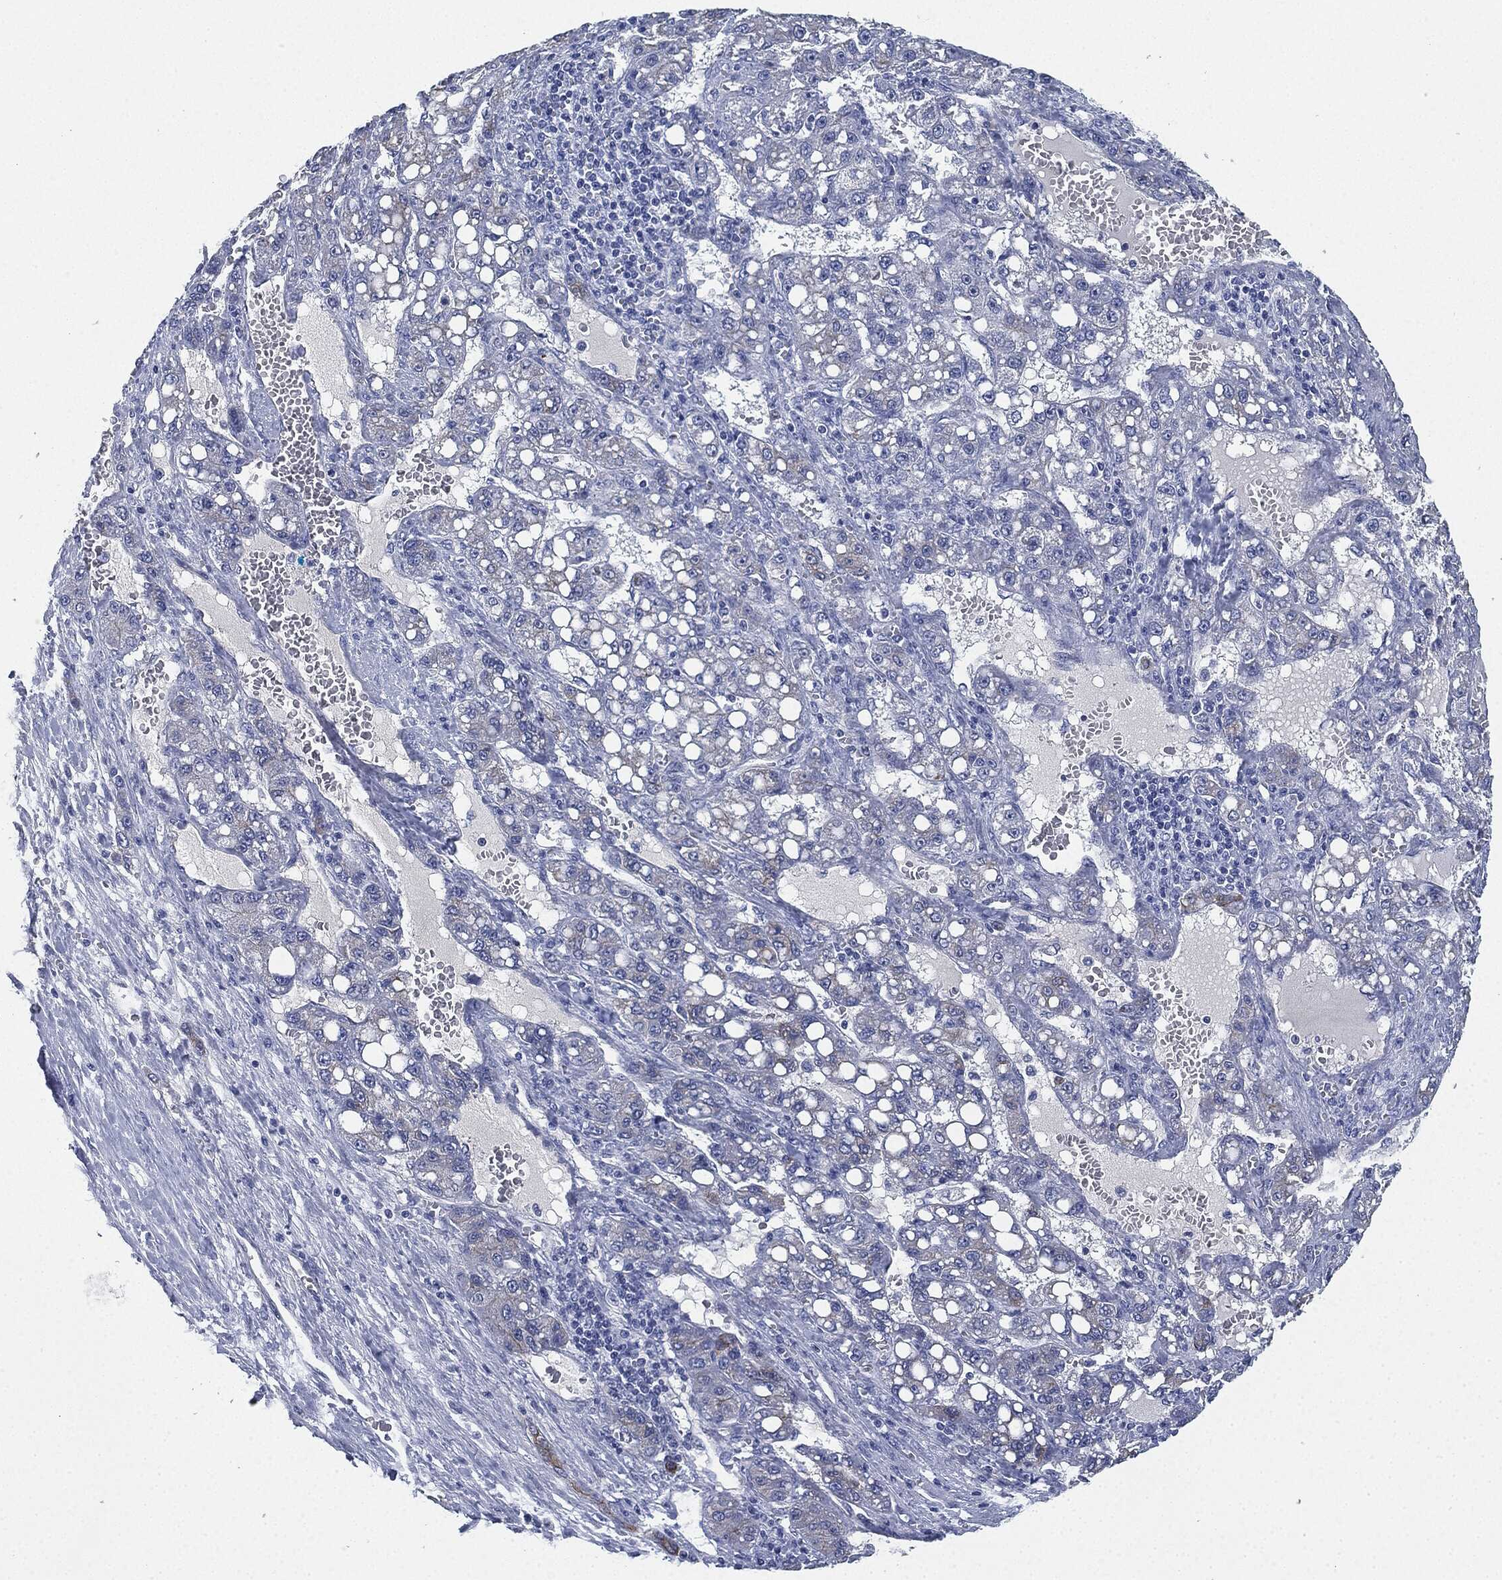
{"staining": {"intensity": "negative", "quantity": "none", "location": "none"}, "tissue": "liver cancer", "cell_type": "Tumor cells", "image_type": "cancer", "snomed": [{"axis": "morphology", "description": "Carcinoma, Hepatocellular, NOS"}, {"axis": "topography", "description": "Liver"}], "caption": "Immunohistochemistry of human liver cancer displays no expression in tumor cells.", "gene": "SHROOM2", "patient": {"sex": "female", "age": 65}}